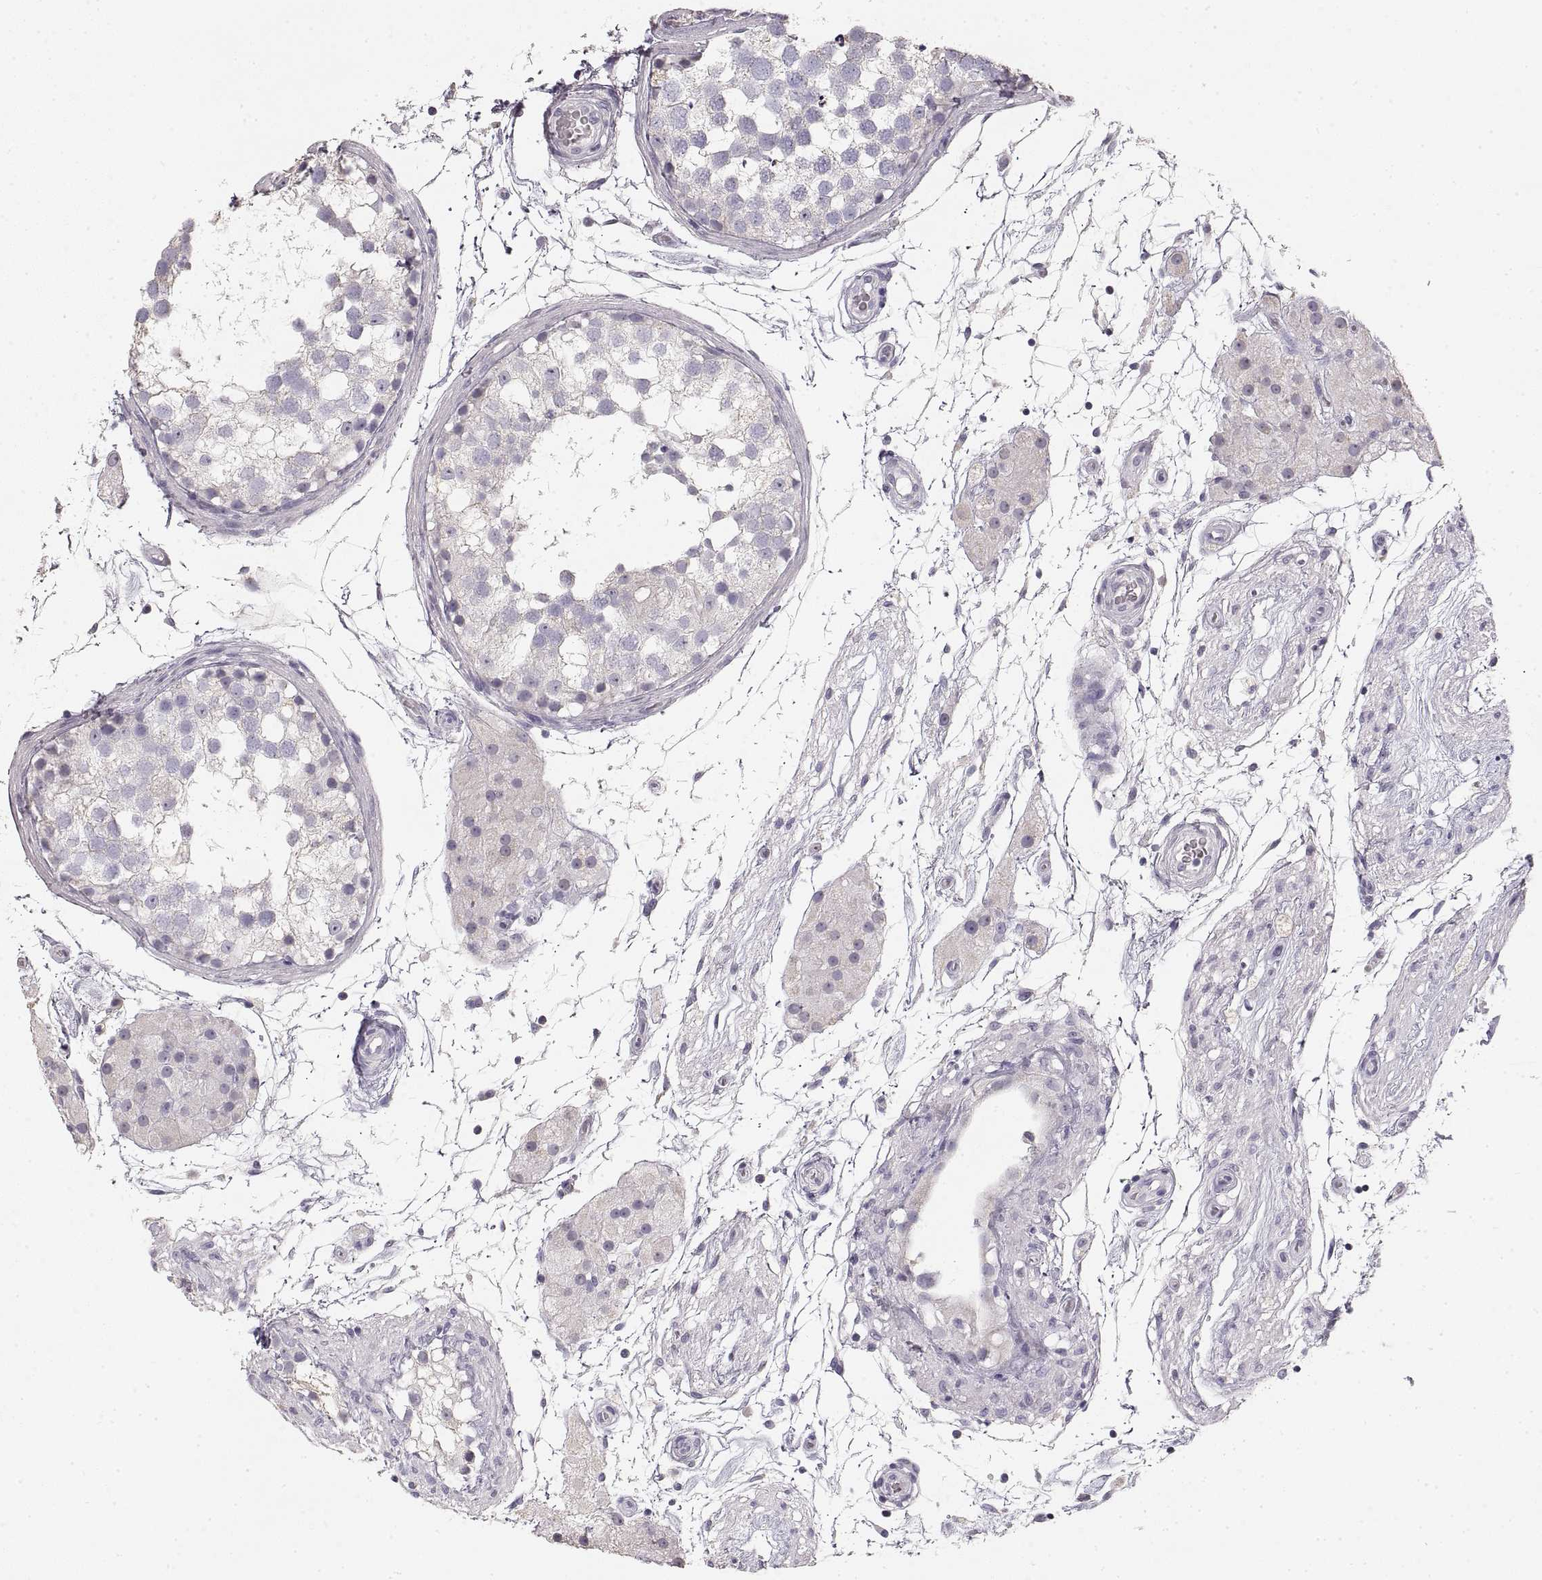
{"staining": {"intensity": "negative", "quantity": "none", "location": "none"}, "tissue": "testis", "cell_type": "Cells in seminiferous ducts", "image_type": "normal", "snomed": [{"axis": "morphology", "description": "Normal tissue, NOS"}, {"axis": "morphology", "description": "Seminoma, NOS"}, {"axis": "topography", "description": "Testis"}], "caption": "IHC photomicrograph of normal testis stained for a protein (brown), which shows no staining in cells in seminiferous ducts.", "gene": "ZP3", "patient": {"sex": "male", "age": 65}}